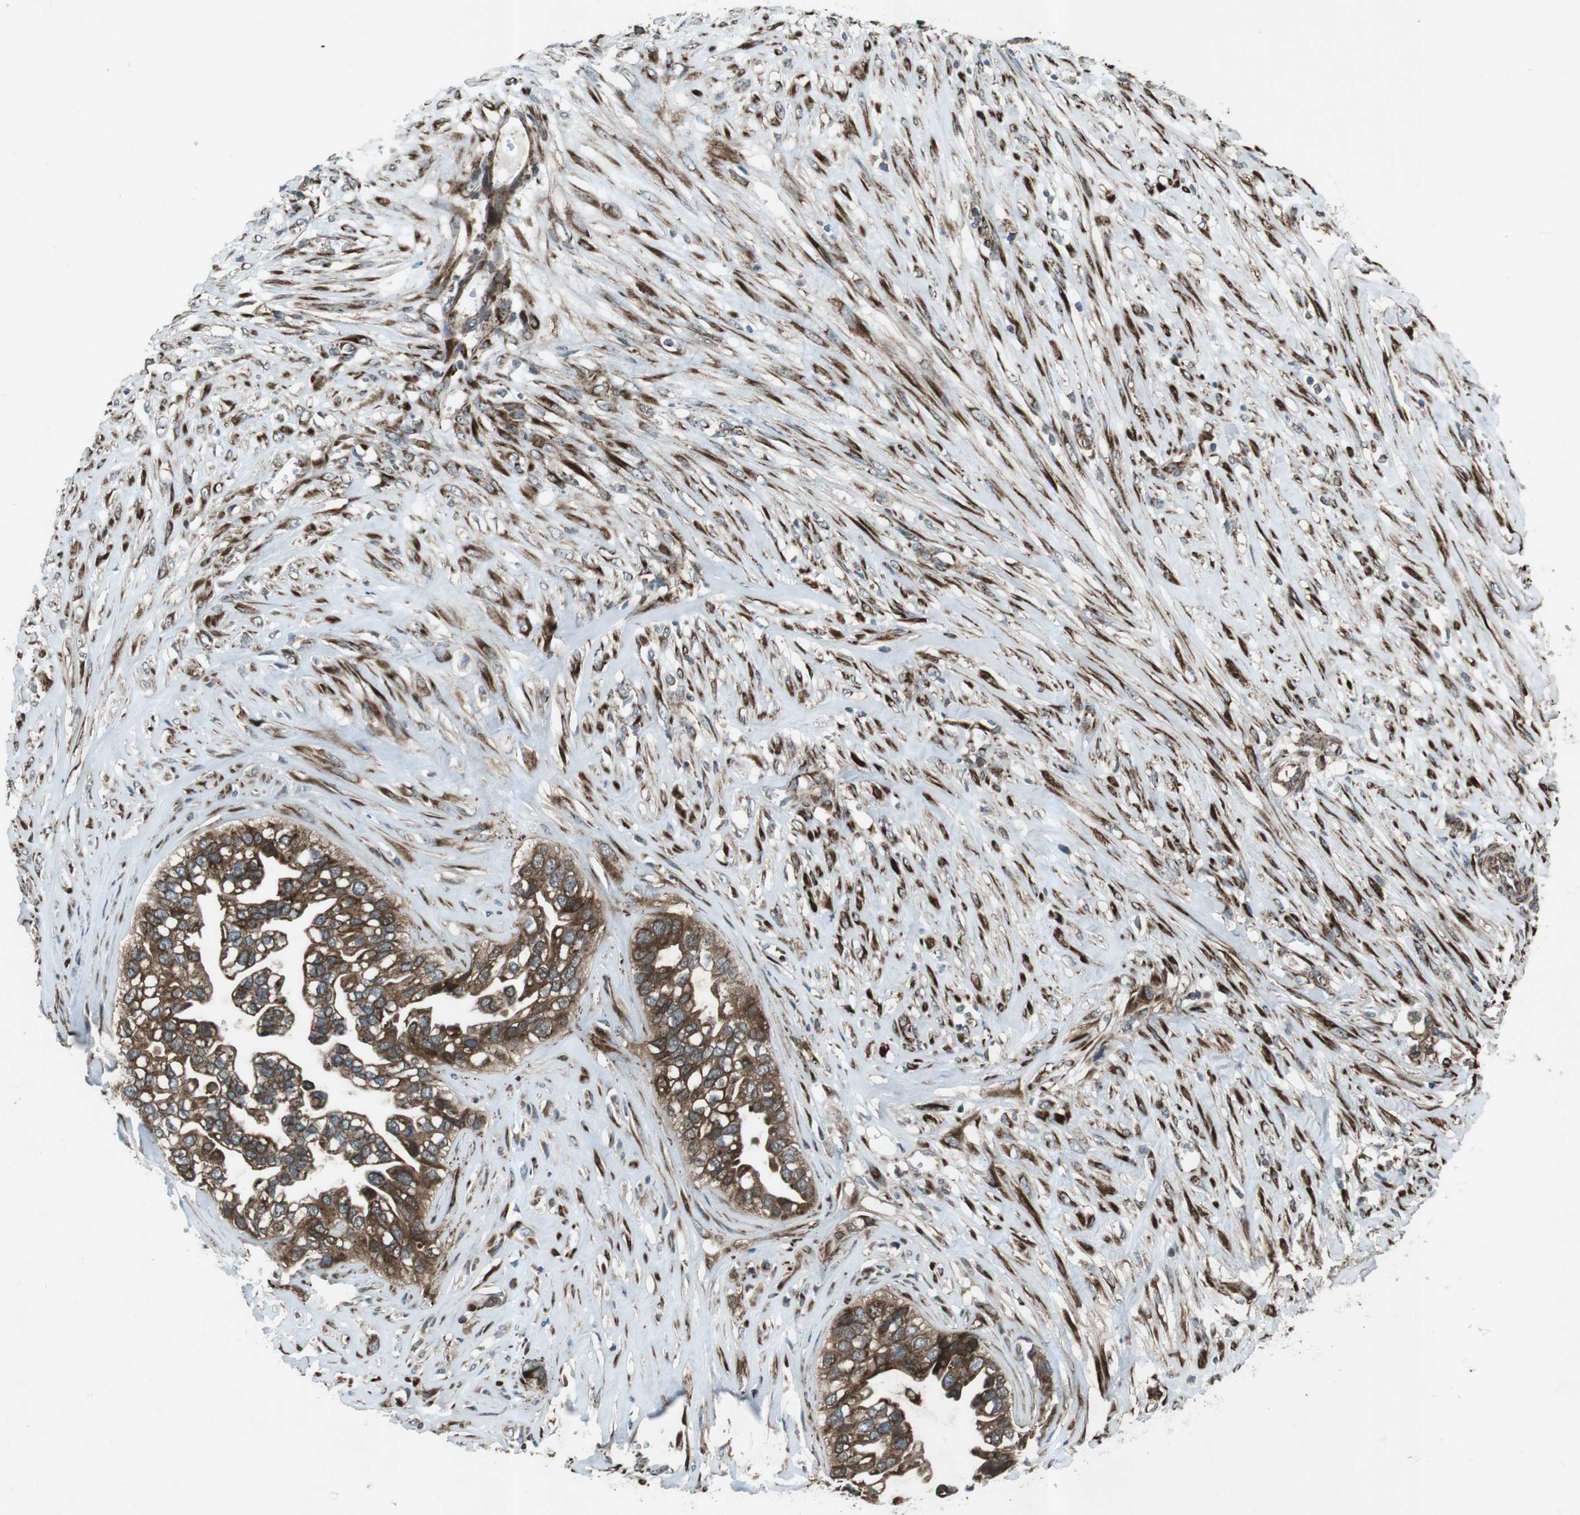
{"staining": {"intensity": "moderate", "quantity": ">75%", "location": "cytoplasmic/membranous"}, "tissue": "ovarian cancer", "cell_type": "Tumor cells", "image_type": "cancer", "snomed": [{"axis": "morphology", "description": "Cystadenocarcinoma, mucinous, NOS"}, {"axis": "topography", "description": "Ovary"}], "caption": "Immunohistochemistry (IHC) (DAB) staining of ovarian cancer (mucinous cystadenocarcinoma) exhibits moderate cytoplasmic/membranous protein staining in about >75% of tumor cells.", "gene": "SLC41A1", "patient": {"sex": "female", "age": 80}}